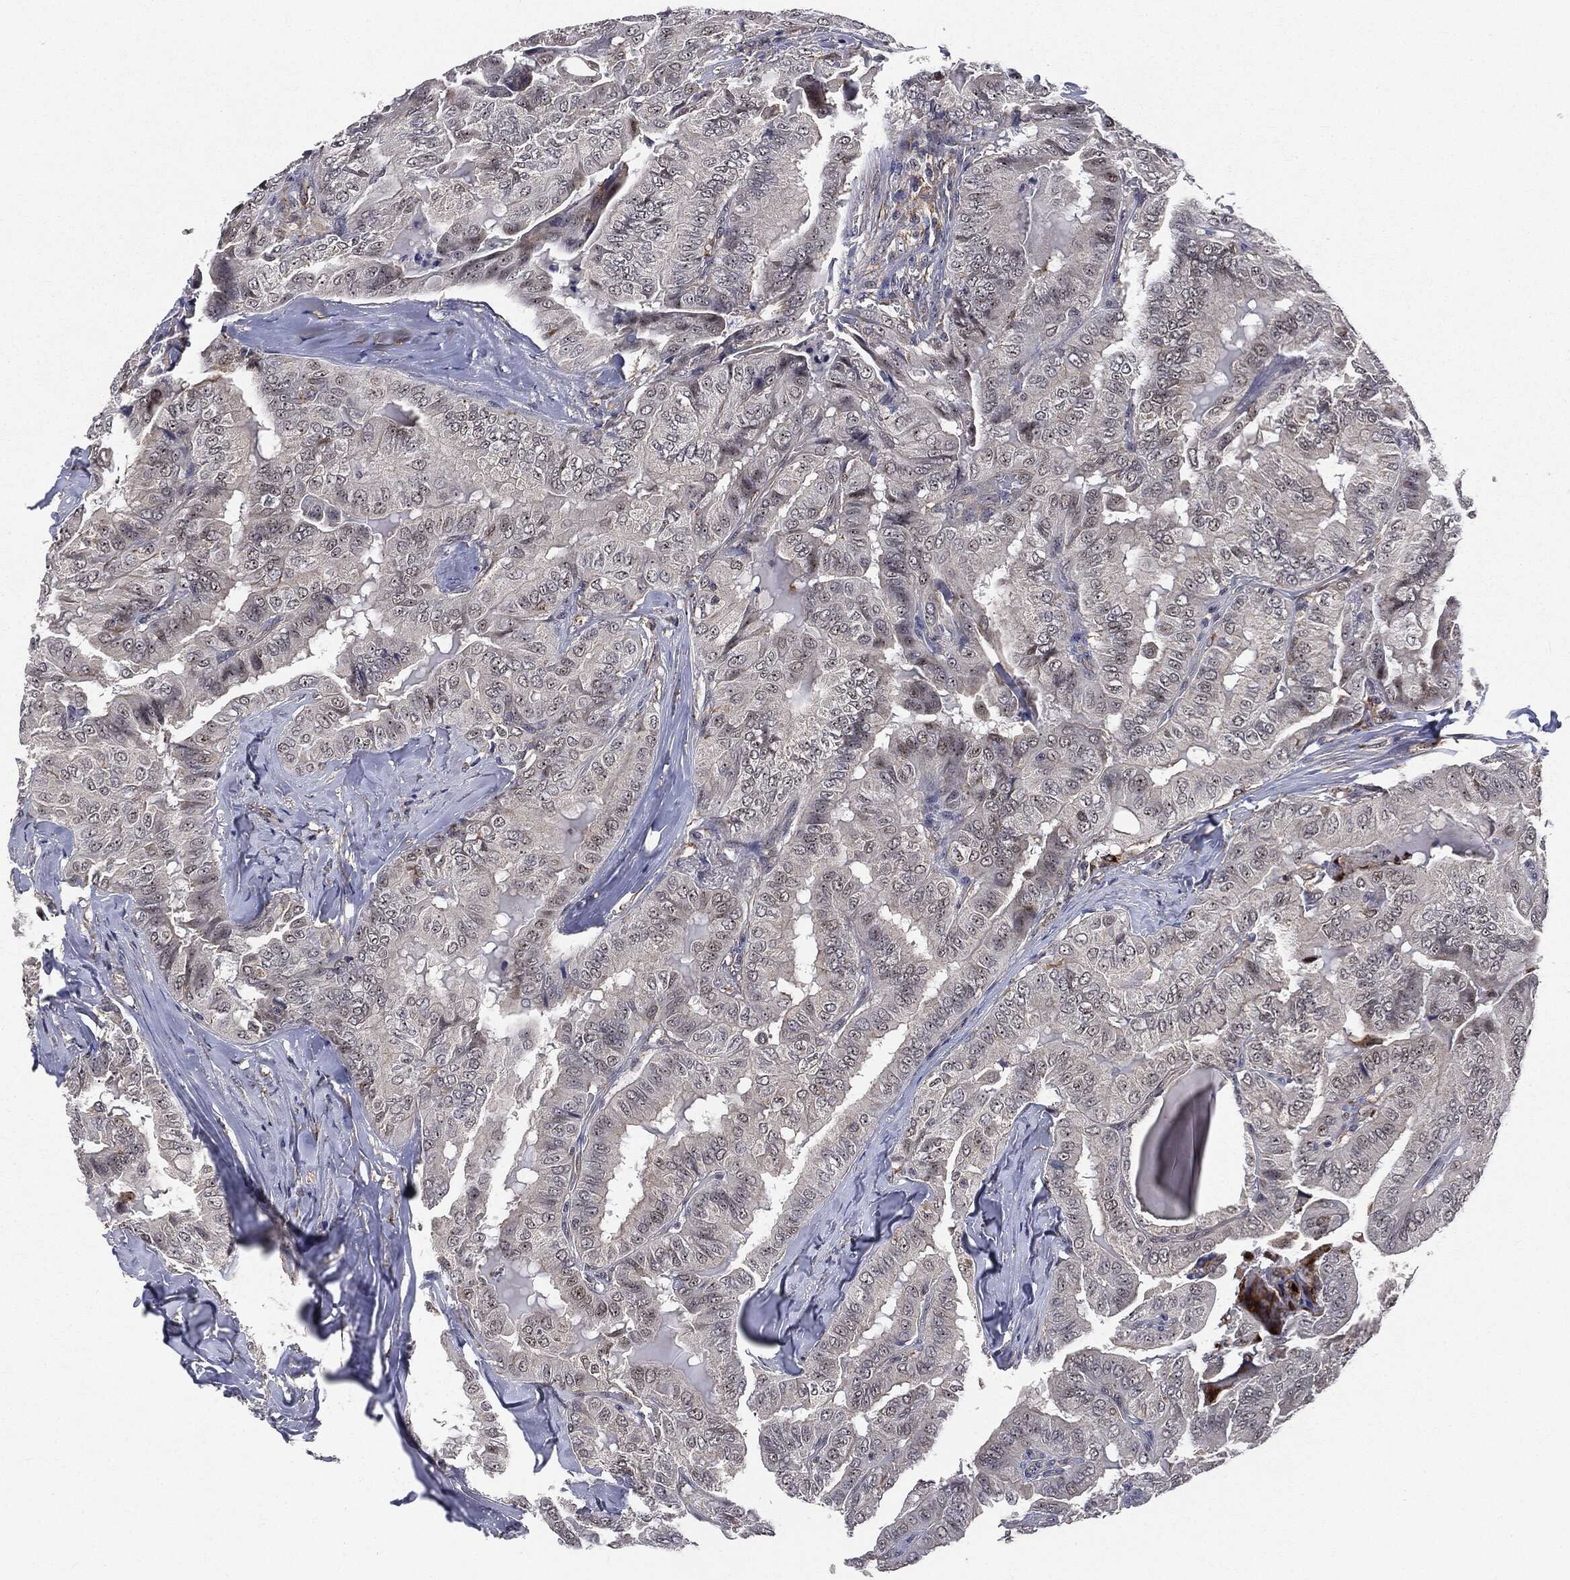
{"staining": {"intensity": "negative", "quantity": "none", "location": "none"}, "tissue": "thyroid cancer", "cell_type": "Tumor cells", "image_type": "cancer", "snomed": [{"axis": "morphology", "description": "Papillary adenocarcinoma, NOS"}, {"axis": "topography", "description": "Thyroid gland"}], "caption": "Tumor cells are negative for protein expression in human thyroid papillary adenocarcinoma. Brightfield microscopy of immunohistochemistry stained with DAB (brown) and hematoxylin (blue), captured at high magnification.", "gene": "TRMT1L", "patient": {"sex": "female", "age": 68}}